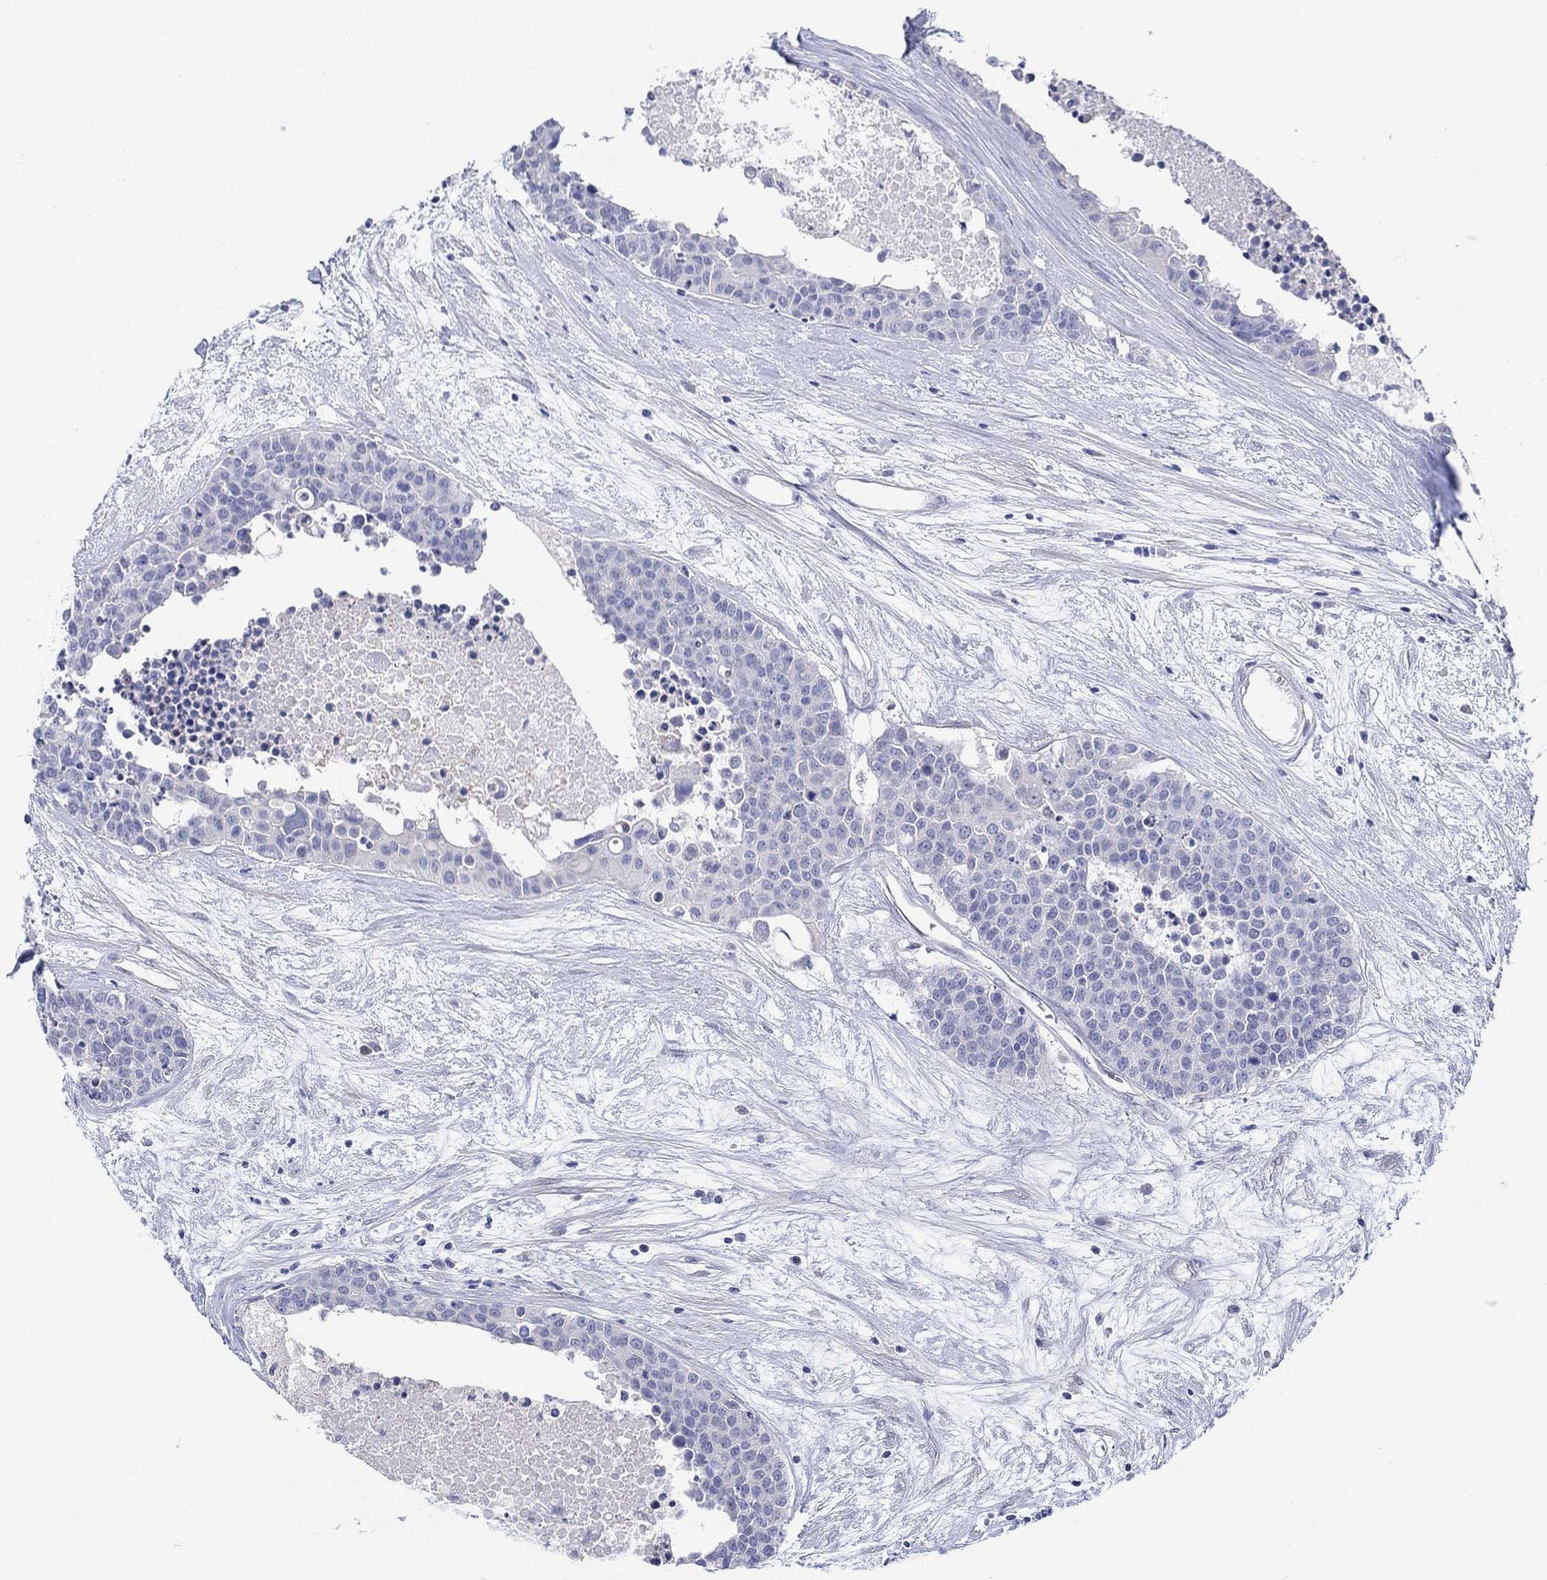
{"staining": {"intensity": "negative", "quantity": "none", "location": "none"}, "tissue": "carcinoid", "cell_type": "Tumor cells", "image_type": "cancer", "snomed": [{"axis": "morphology", "description": "Carcinoid, malignant, NOS"}, {"axis": "topography", "description": "Colon"}], "caption": "A photomicrograph of human carcinoid is negative for staining in tumor cells. (DAB IHC with hematoxylin counter stain).", "gene": "KRT222", "patient": {"sex": "male", "age": 81}}